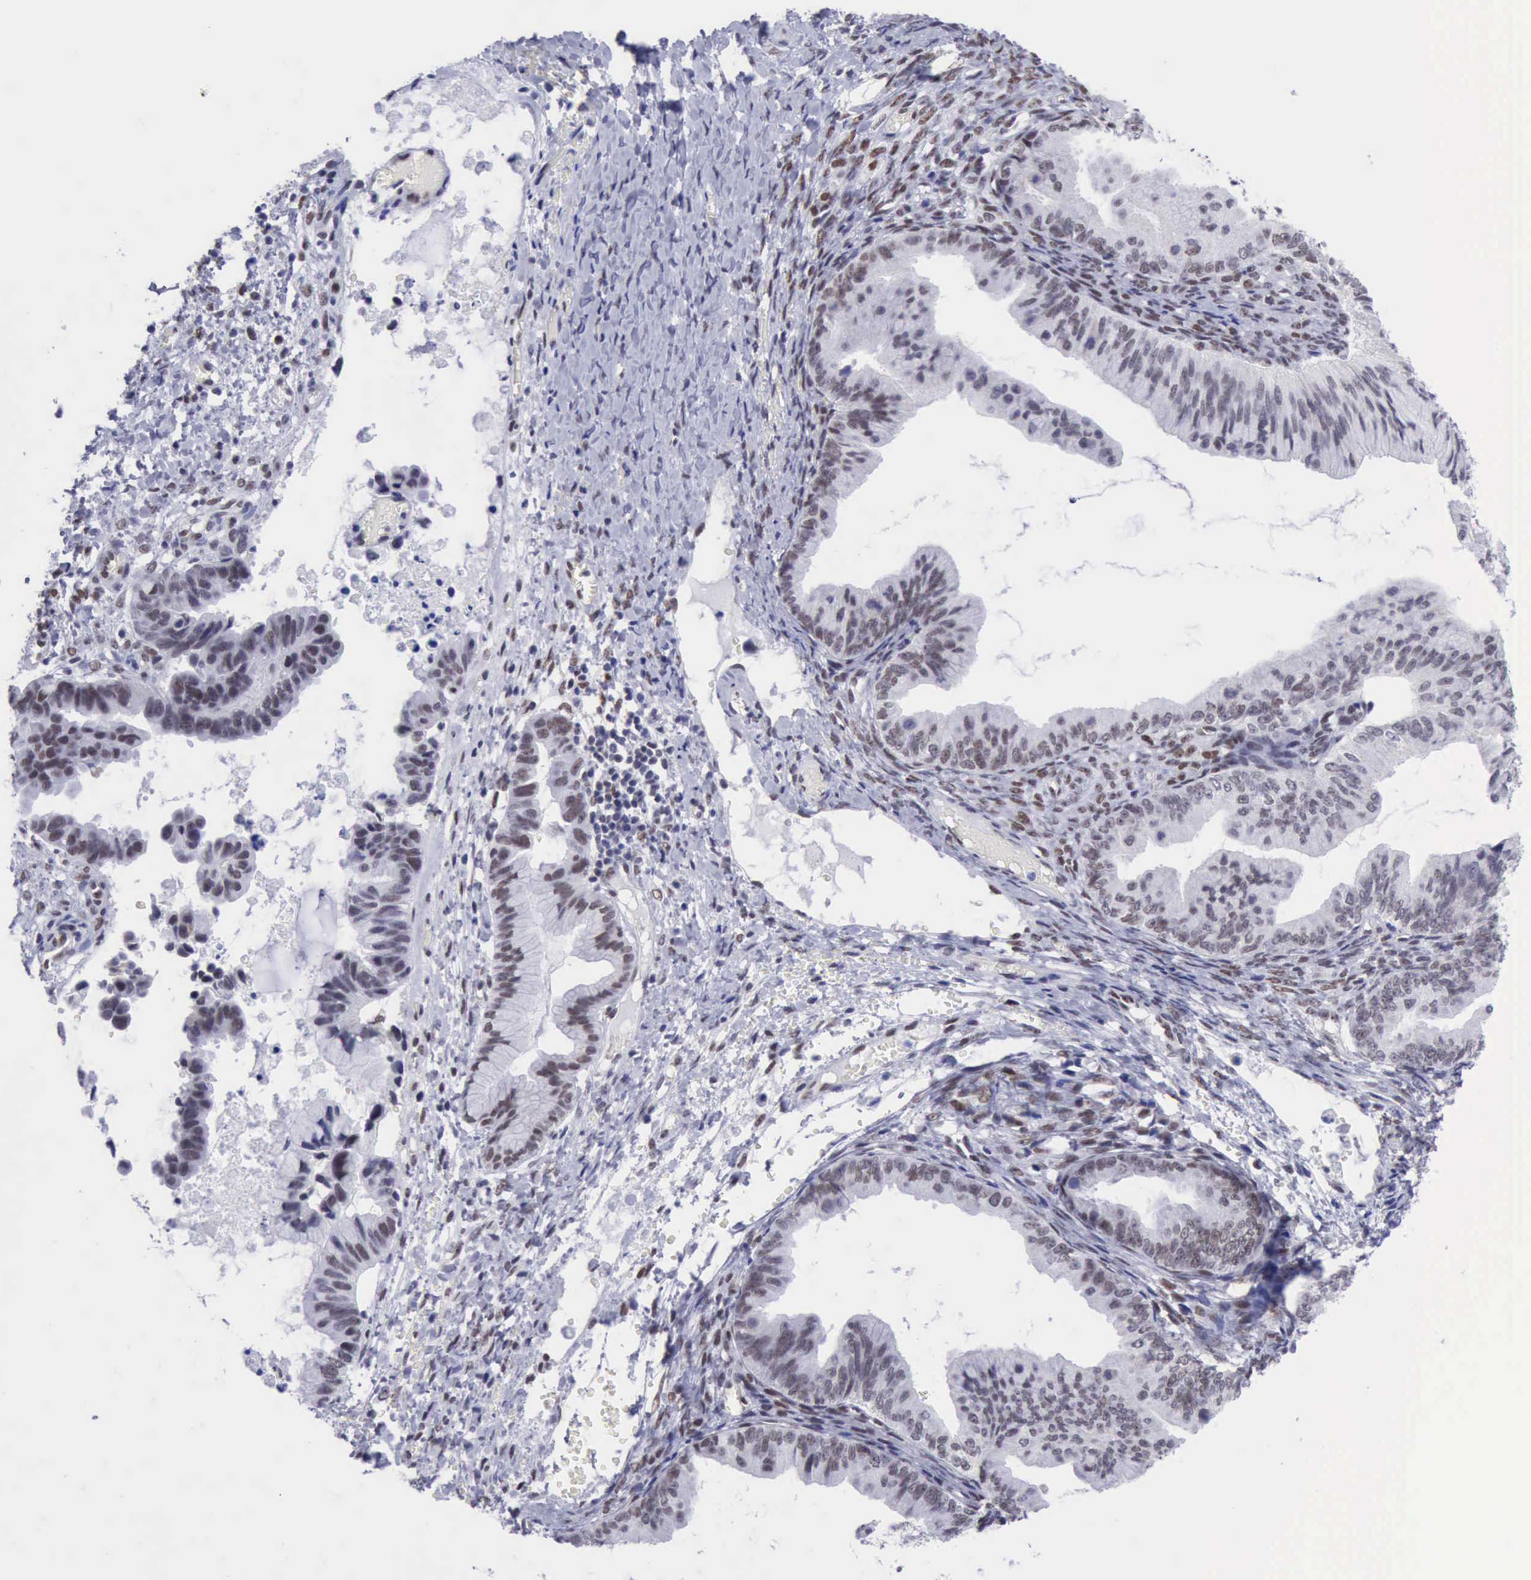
{"staining": {"intensity": "weak", "quantity": "25%-75%", "location": "nuclear"}, "tissue": "ovarian cancer", "cell_type": "Tumor cells", "image_type": "cancer", "snomed": [{"axis": "morphology", "description": "Cystadenocarcinoma, mucinous, NOS"}, {"axis": "topography", "description": "Ovary"}], "caption": "Ovarian mucinous cystadenocarcinoma stained with DAB IHC displays low levels of weak nuclear expression in approximately 25%-75% of tumor cells.", "gene": "ERCC4", "patient": {"sex": "female", "age": 36}}